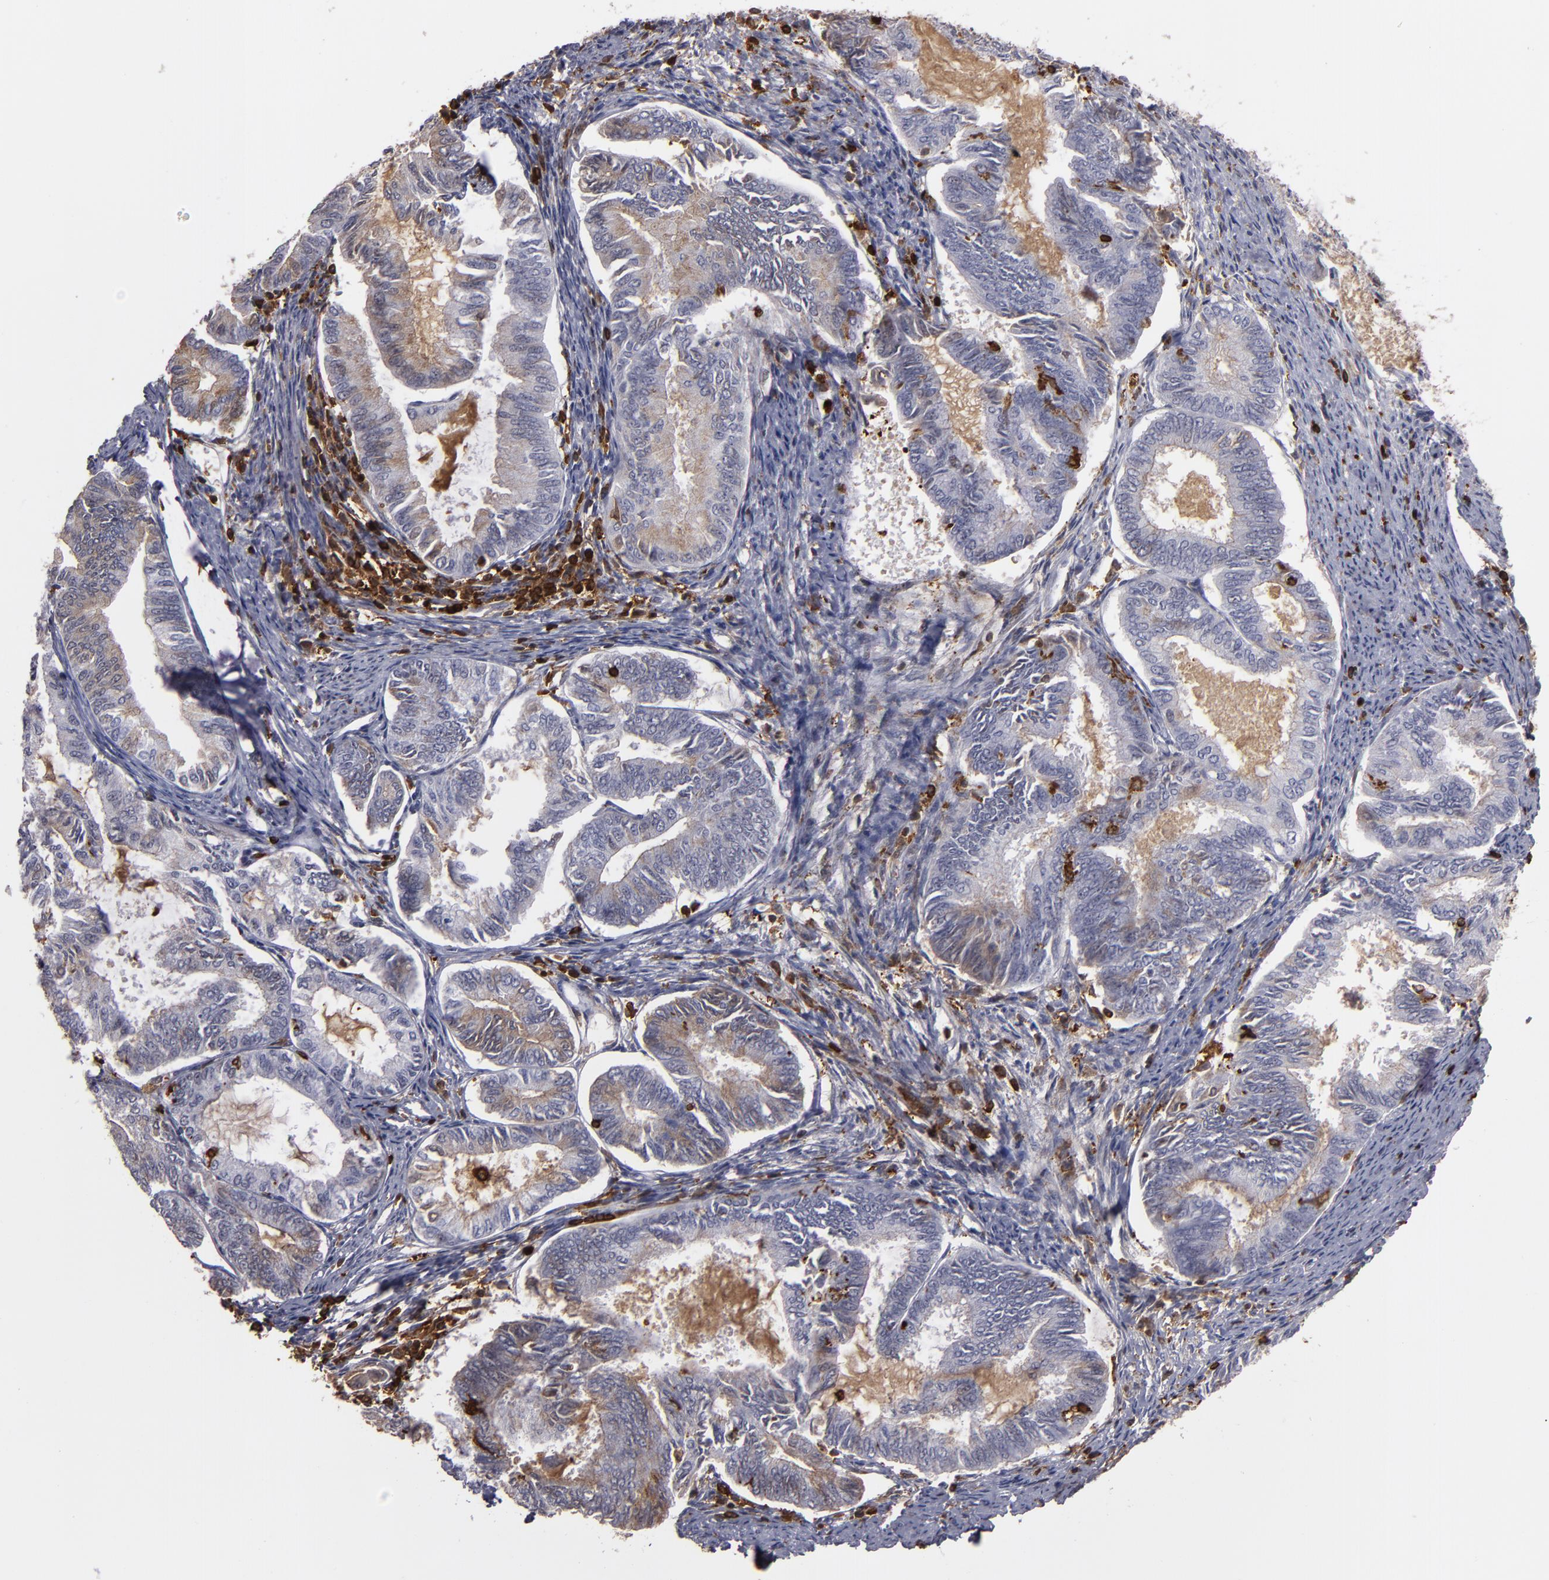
{"staining": {"intensity": "weak", "quantity": "25%-75%", "location": "cytoplasmic/membranous"}, "tissue": "endometrial cancer", "cell_type": "Tumor cells", "image_type": "cancer", "snomed": [{"axis": "morphology", "description": "Adenocarcinoma, NOS"}, {"axis": "topography", "description": "Endometrium"}], "caption": "Human endometrial cancer stained with a protein marker reveals weak staining in tumor cells.", "gene": "WAS", "patient": {"sex": "female", "age": 86}}